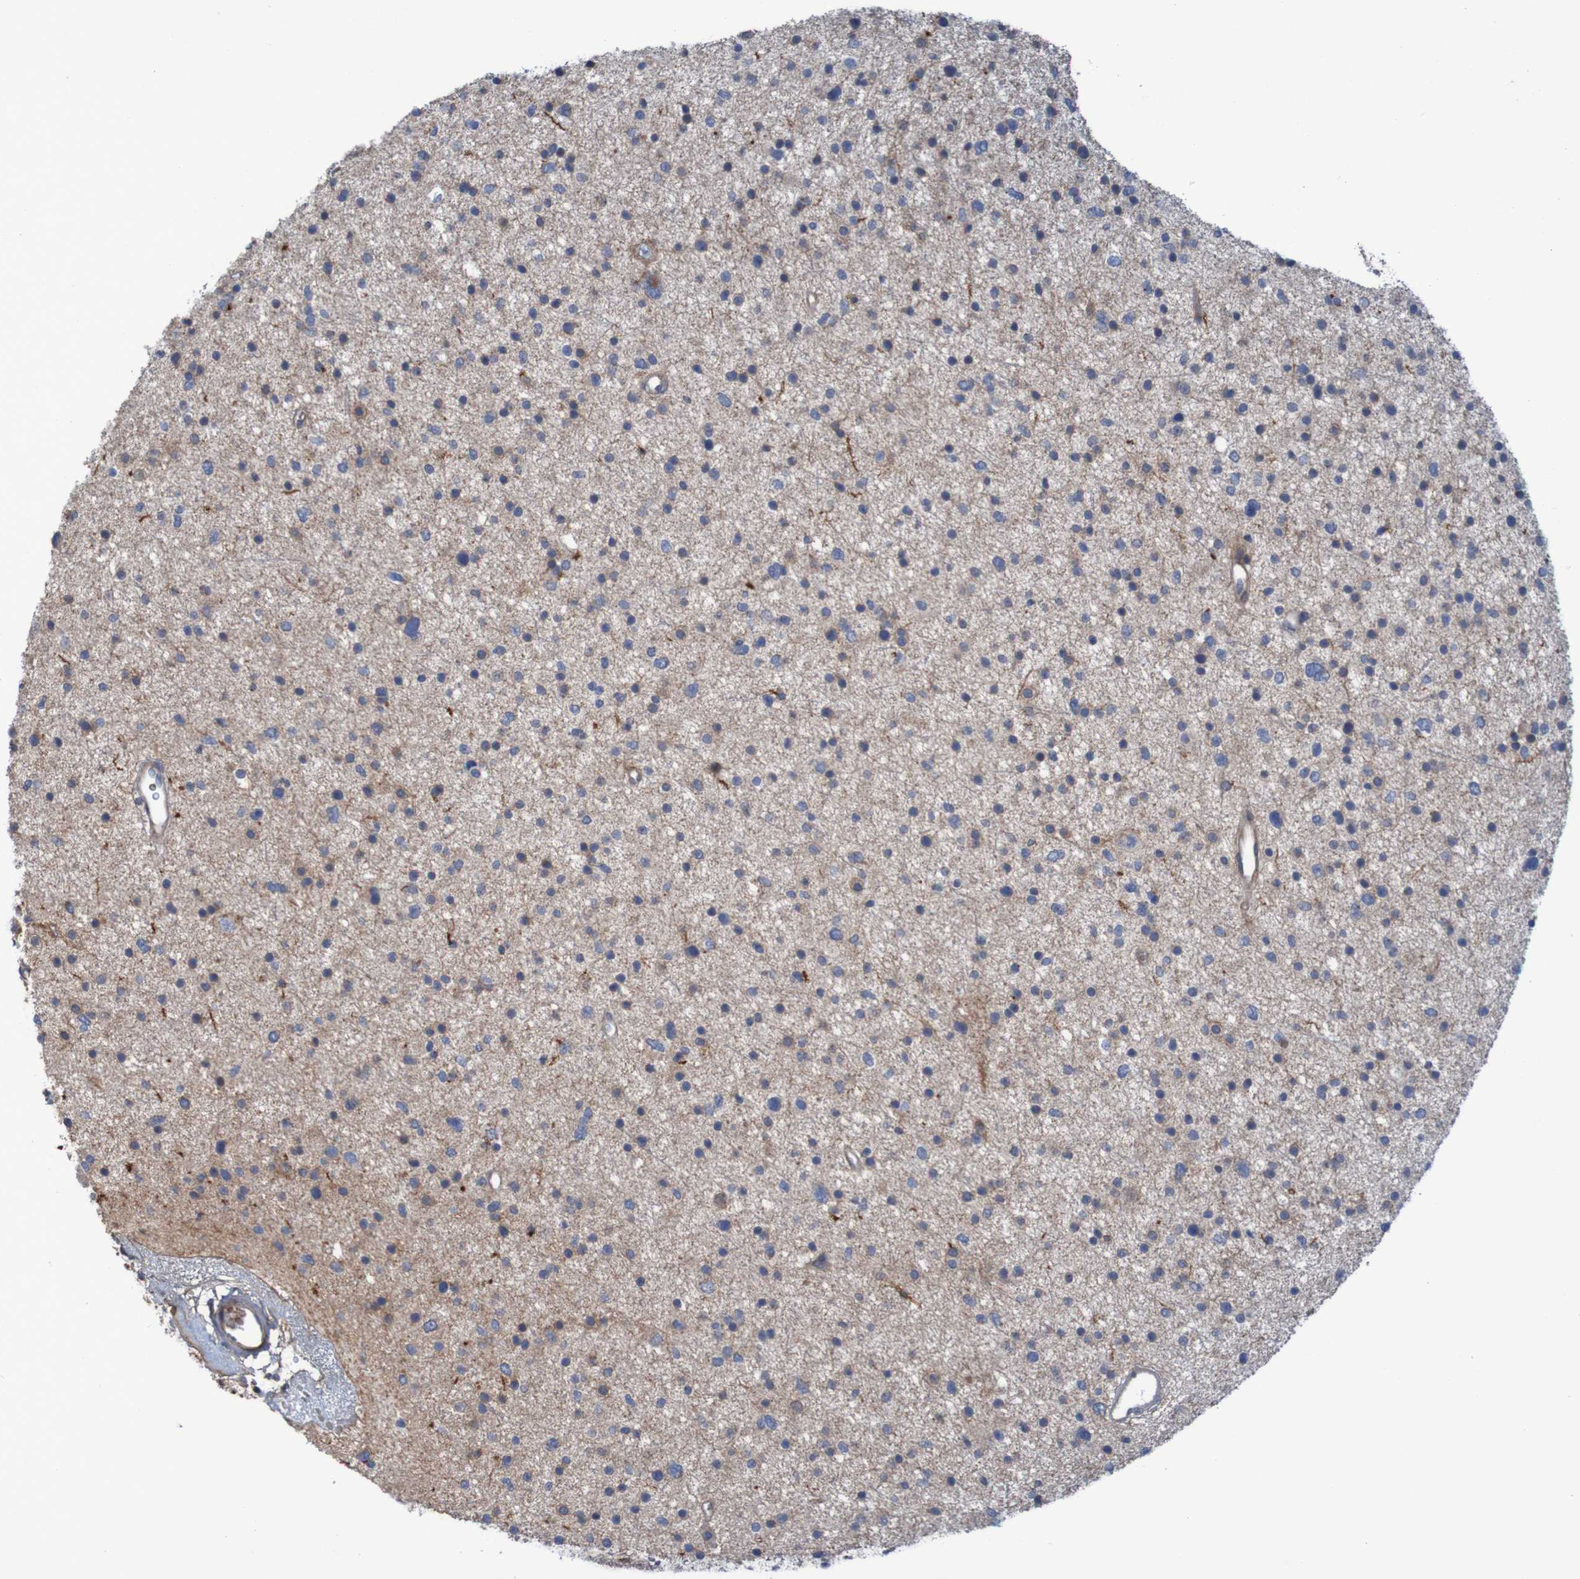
{"staining": {"intensity": "negative", "quantity": "none", "location": "none"}, "tissue": "glioma", "cell_type": "Tumor cells", "image_type": "cancer", "snomed": [{"axis": "morphology", "description": "Glioma, malignant, Low grade"}, {"axis": "topography", "description": "Brain"}], "caption": "A histopathology image of glioma stained for a protein reveals no brown staining in tumor cells. (DAB IHC visualized using brightfield microscopy, high magnification).", "gene": "PDGFB", "patient": {"sex": "female", "age": 37}}